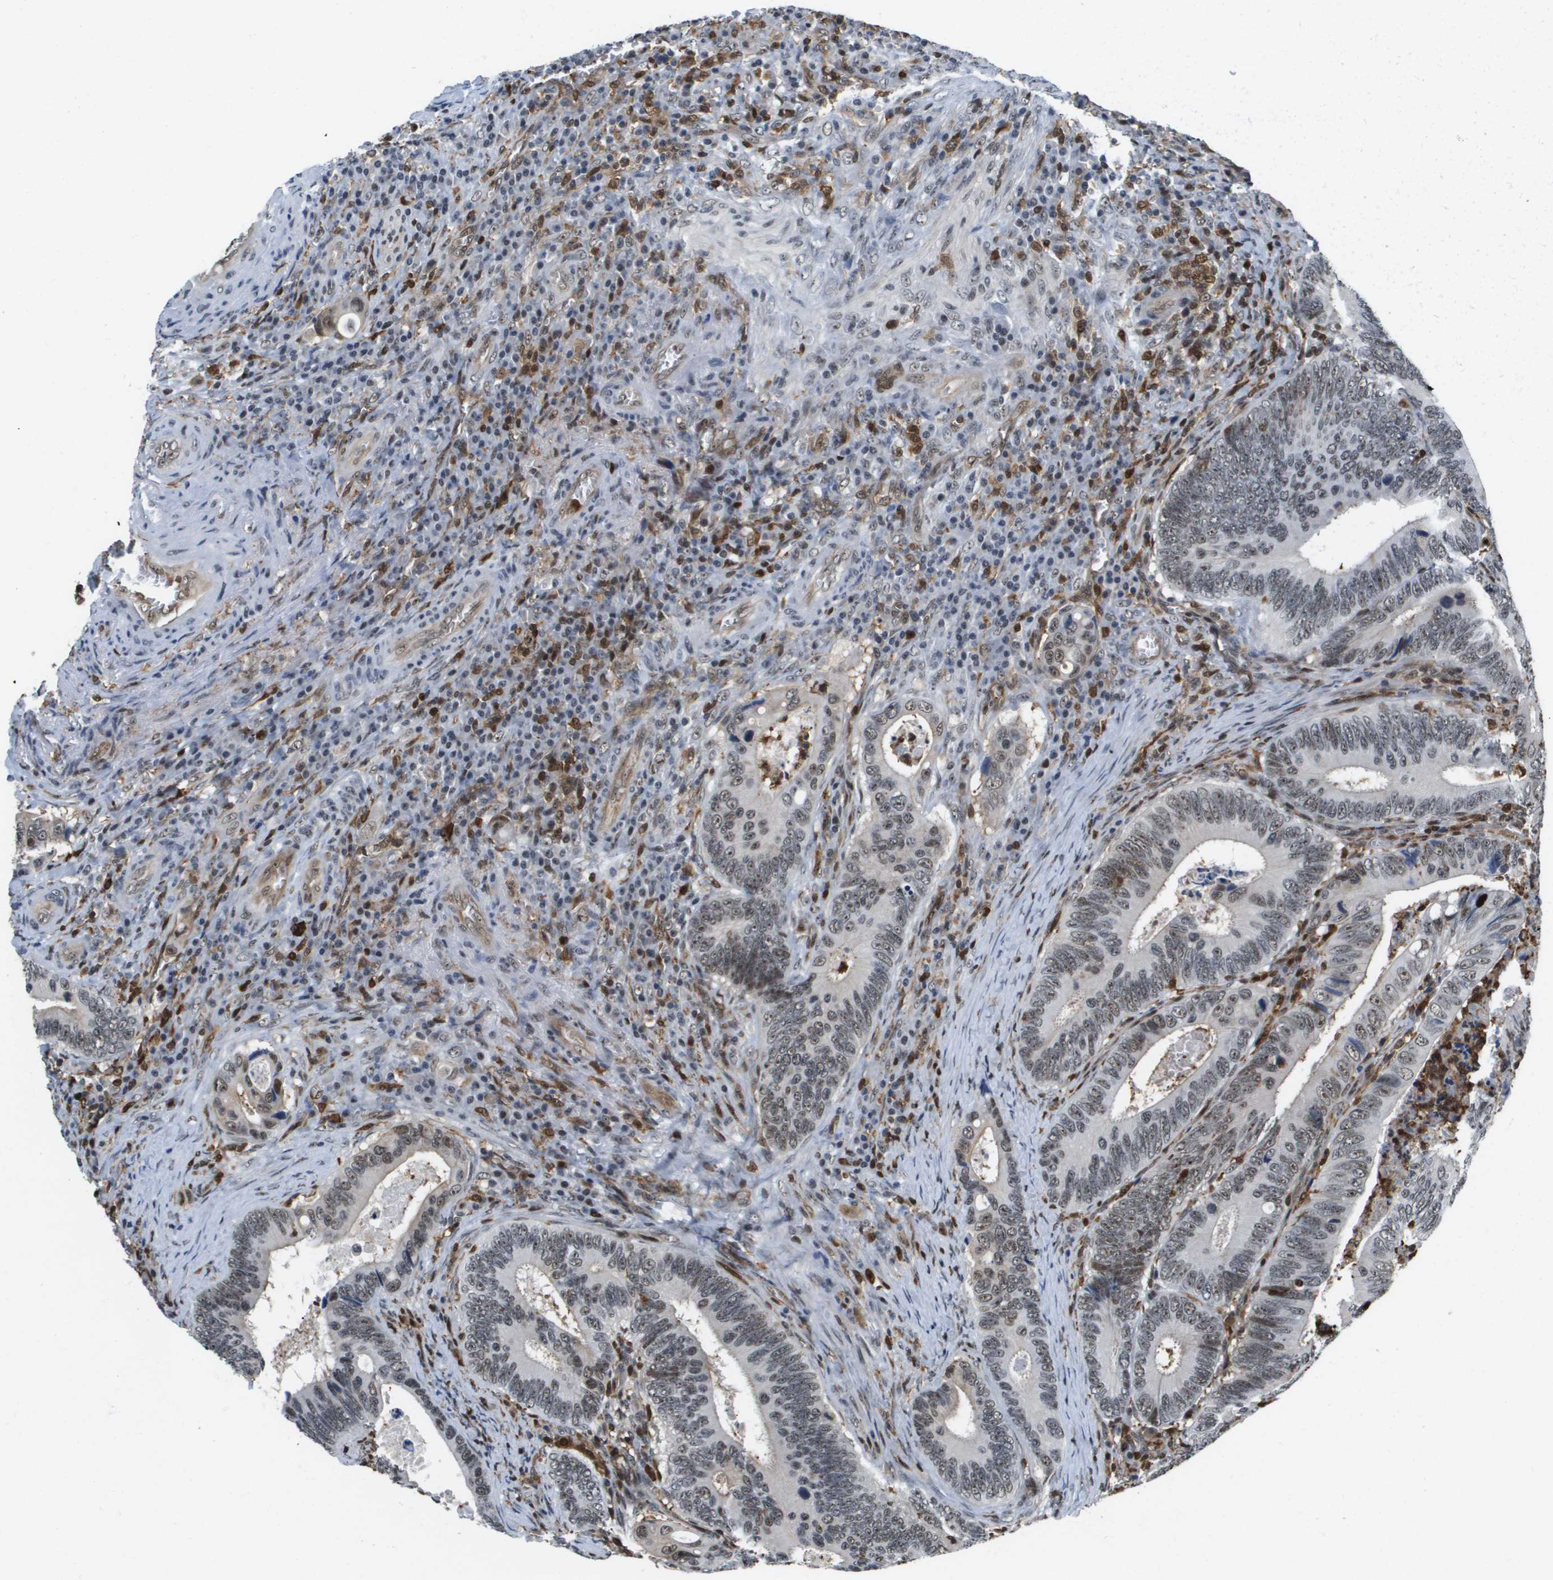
{"staining": {"intensity": "weak", "quantity": ">75%", "location": "nuclear"}, "tissue": "colorectal cancer", "cell_type": "Tumor cells", "image_type": "cancer", "snomed": [{"axis": "morphology", "description": "Inflammation, NOS"}, {"axis": "morphology", "description": "Adenocarcinoma, NOS"}, {"axis": "topography", "description": "Colon"}], "caption": "Brown immunohistochemical staining in colorectal cancer exhibits weak nuclear expression in about >75% of tumor cells.", "gene": "EP400", "patient": {"sex": "male", "age": 72}}